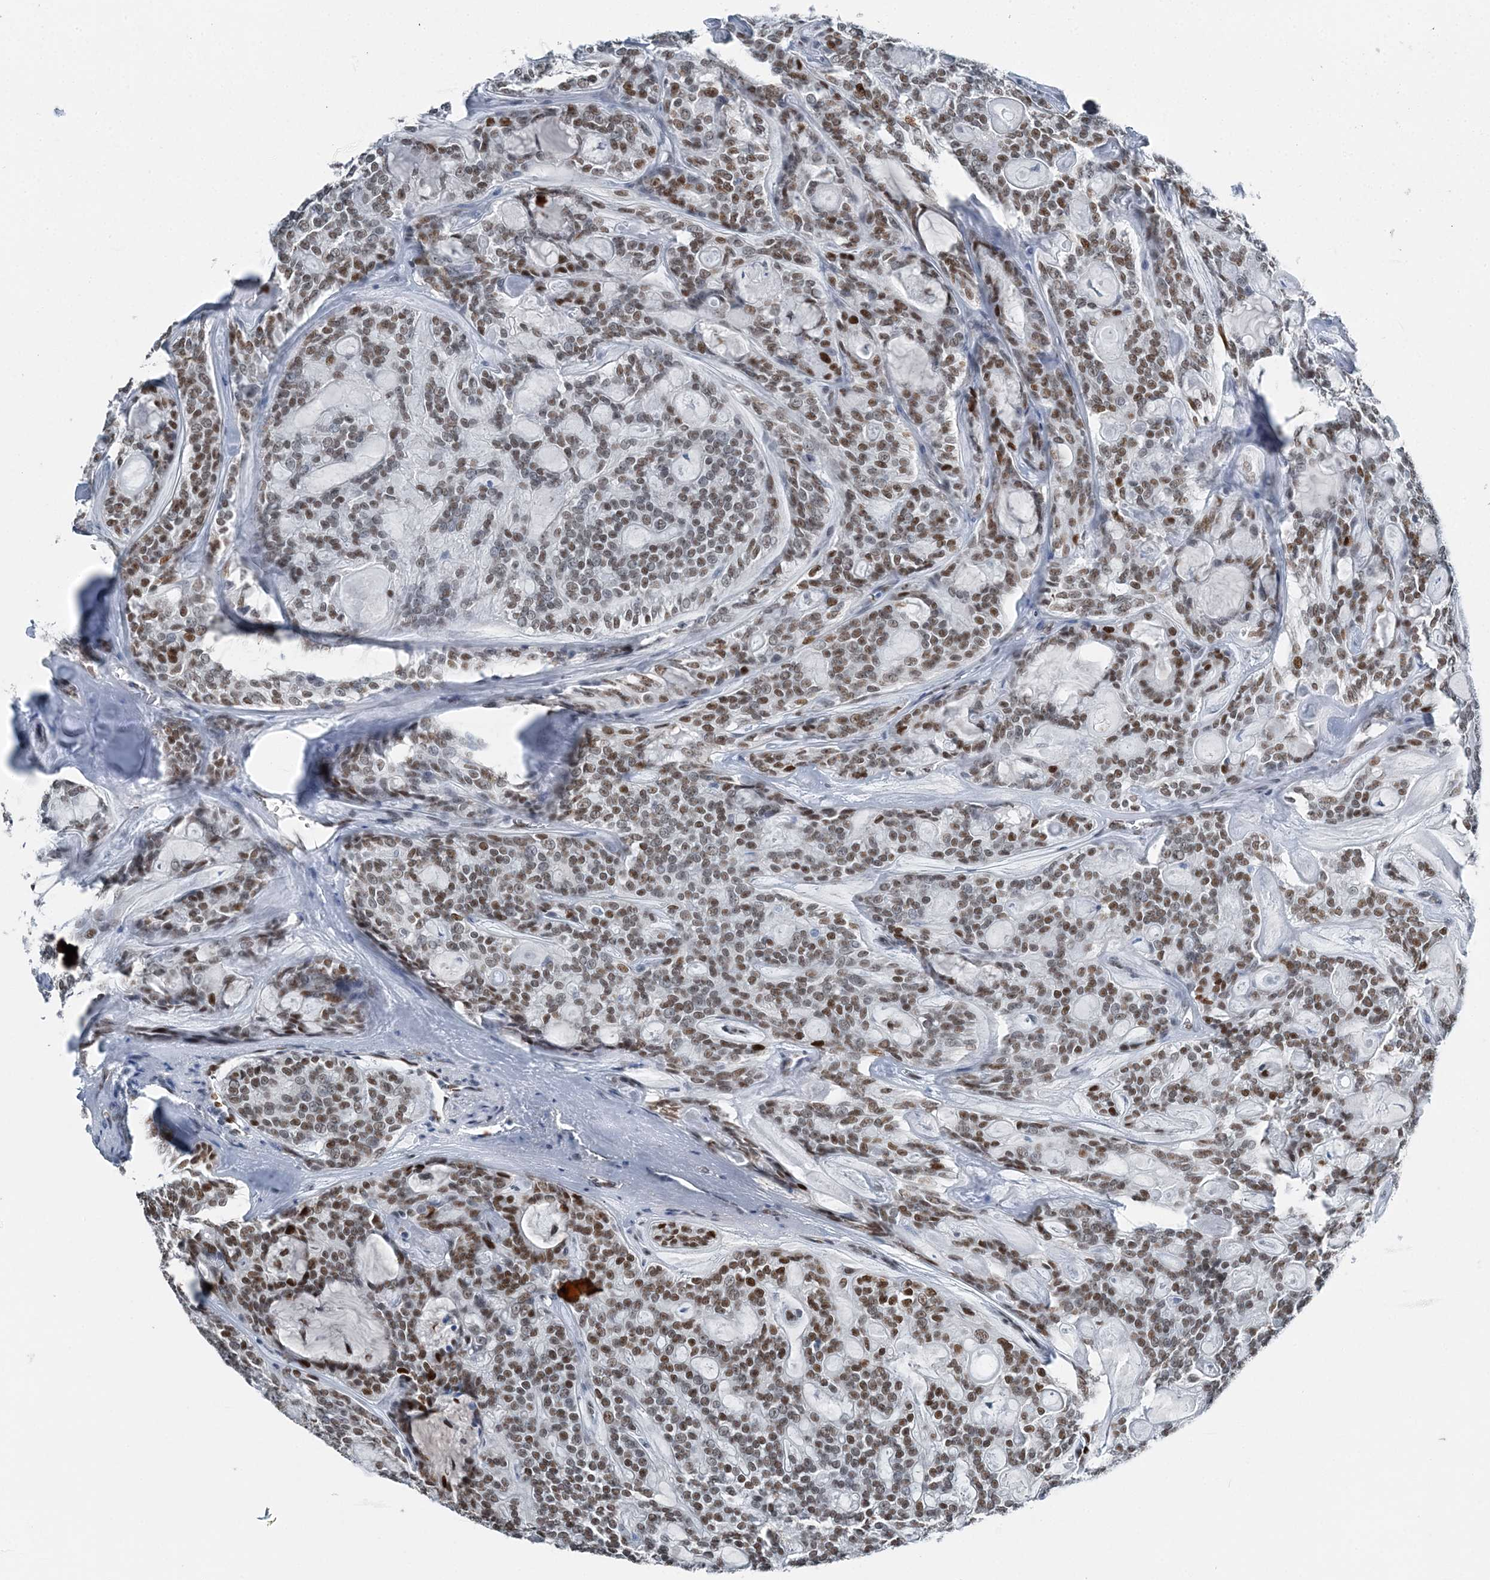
{"staining": {"intensity": "moderate", "quantity": ">75%", "location": "nuclear"}, "tissue": "head and neck cancer", "cell_type": "Tumor cells", "image_type": "cancer", "snomed": [{"axis": "morphology", "description": "Adenocarcinoma, NOS"}, {"axis": "topography", "description": "Head-Neck"}], "caption": "The photomicrograph reveals staining of head and neck adenocarcinoma, revealing moderate nuclear protein staining (brown color) within tumor cells. The staining is performed using DAB brown chromogen to label protein expression. The nuclei are counter-stained blue using hematoxylin.", "gene": "HAT1", "patient": {"sex": "male", "age": 66}}